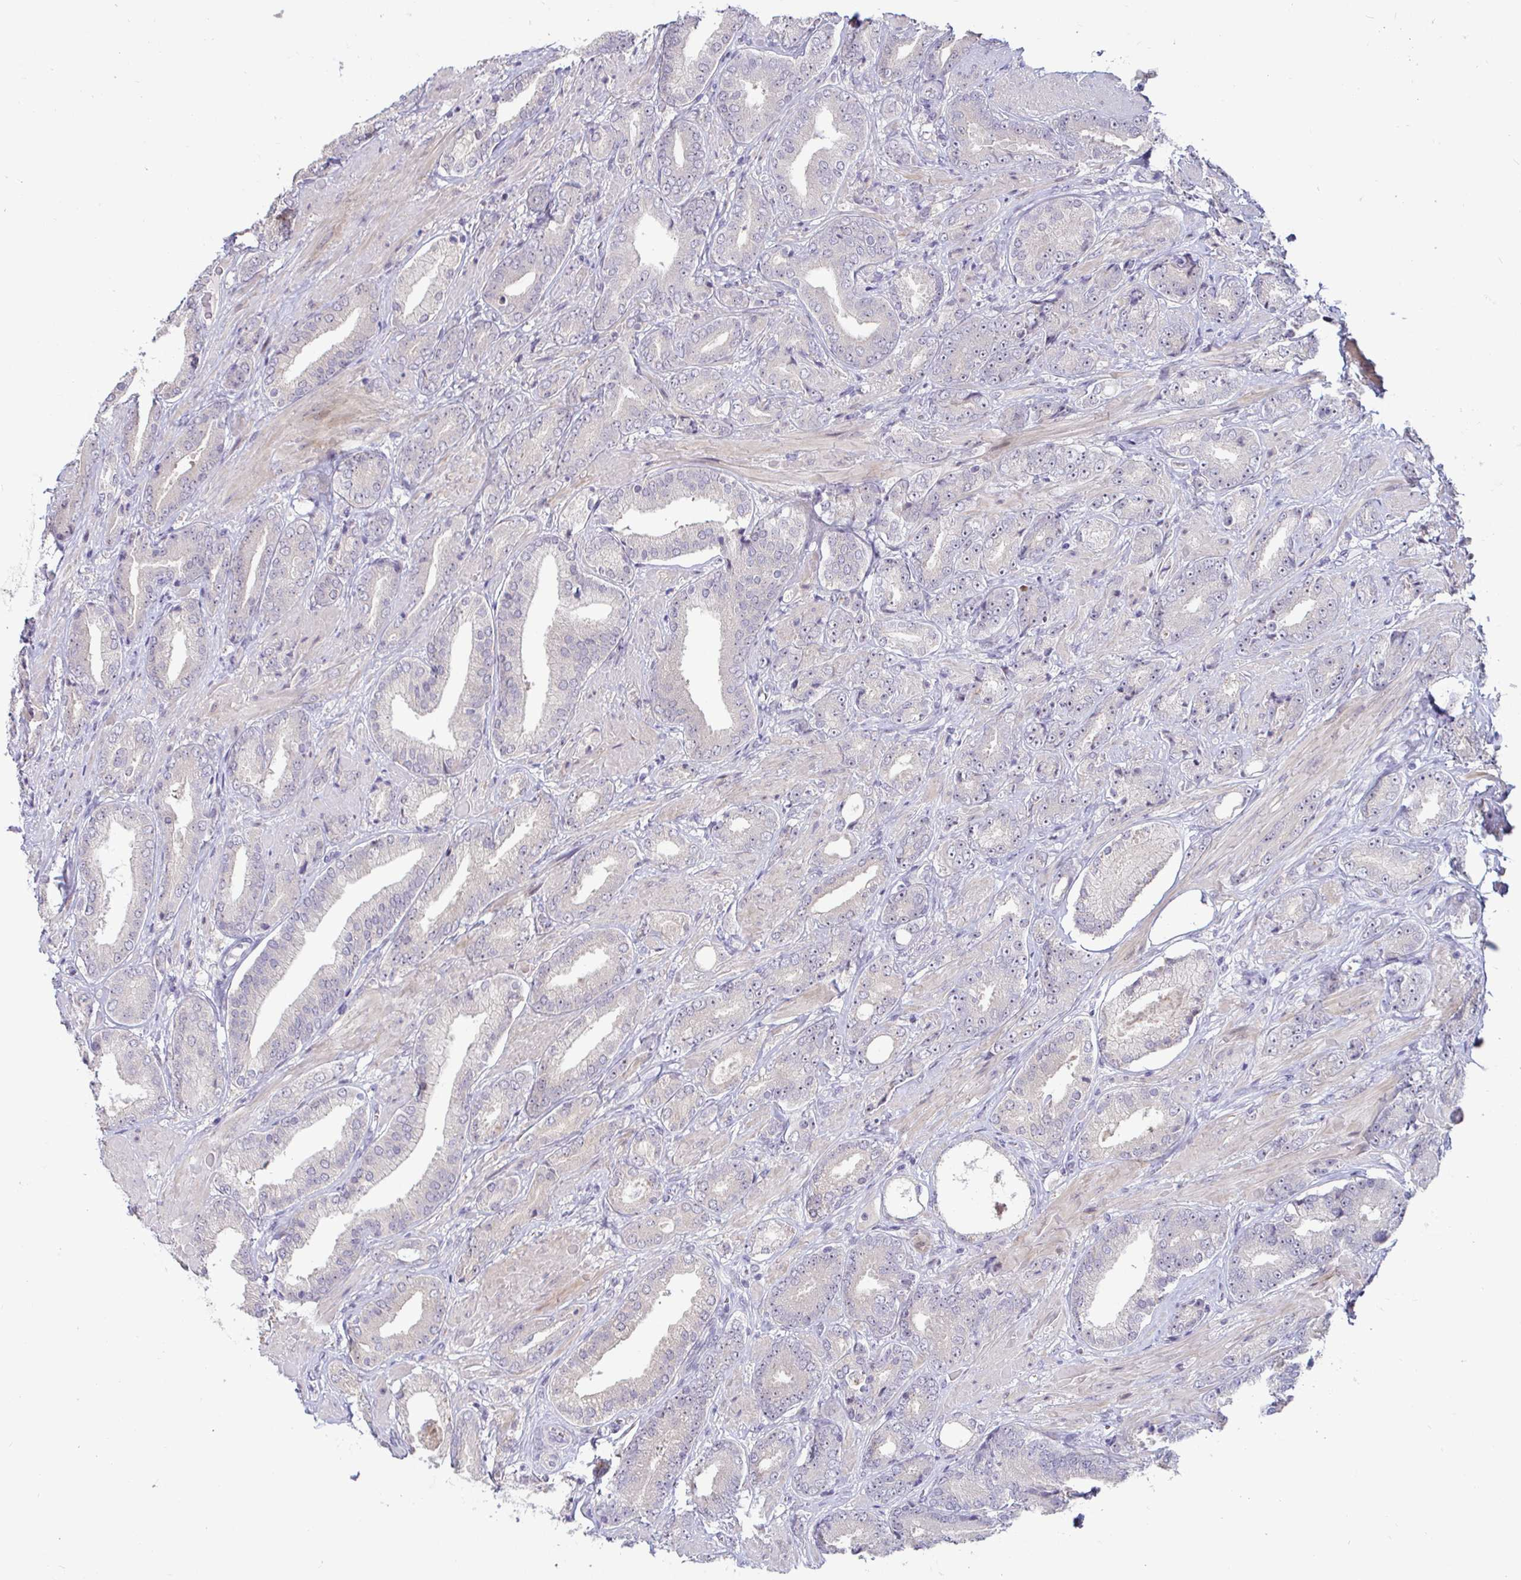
{"staining": {"intensity": "negative", "quantity": "none", "location": "none"}, "tissue": "prostate cancer", "cell_type": "Tumor cells", "image_type": "cancer", "snomed": [{"axis": "morphology", "description": "Adenocarcinoma, High grade"}, {"axis": "topography", "description": "Prostate"}], "caption": "A photomicrograph of human prostate adenocarcinoma (high-grade) is negative for staining in tumor cells.", "gene": "GSTM1", "patient": {"sex": "male", "age": 56}}